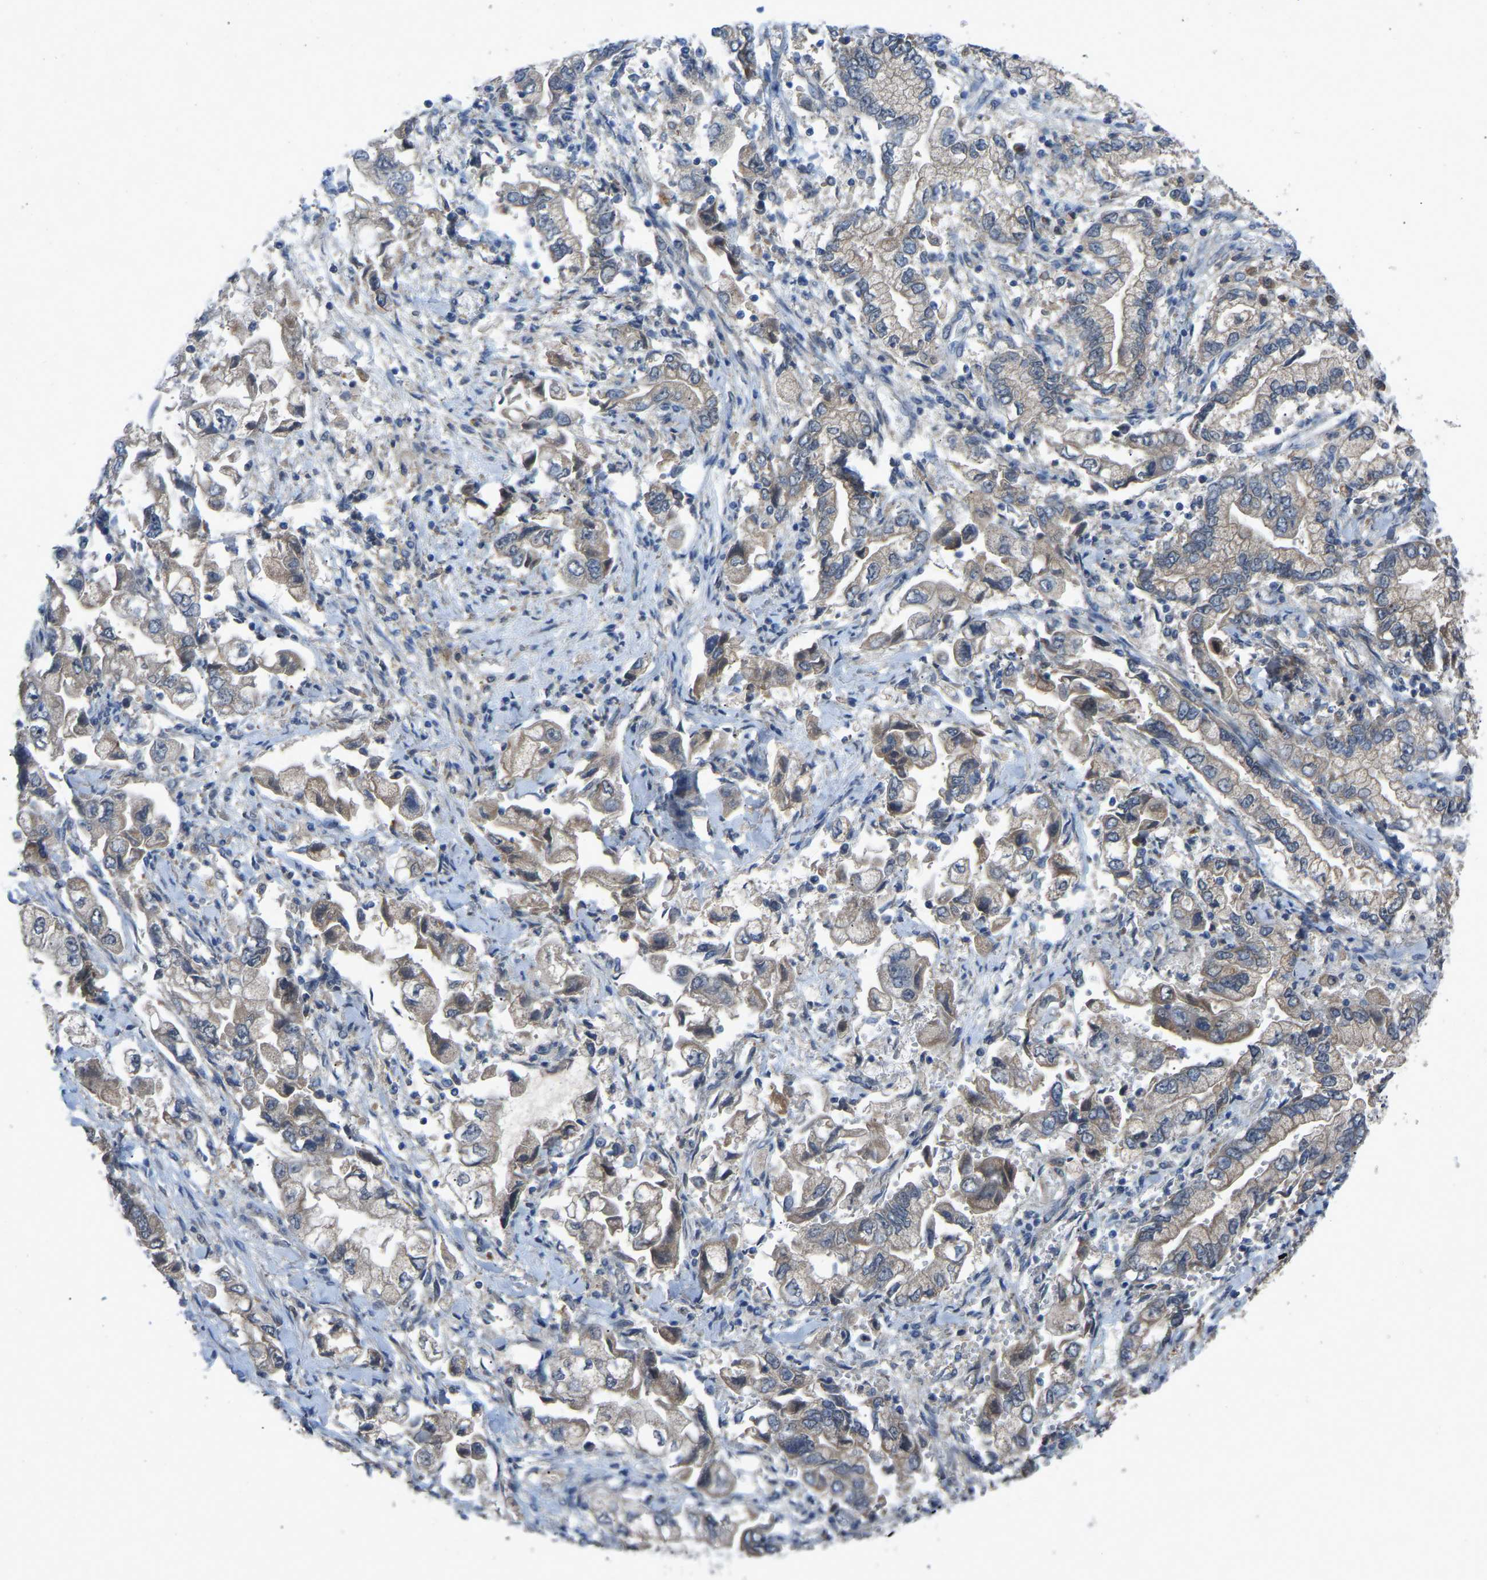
{"staining": {"intensity": "weak", "quantity": ">75%", "location": "cytoplasmic/membranous"}, "tissue": "stomach cancer", "cell_type": "Tumor cells", "image_type": "cancer", "snomed": [{"axis": "morphology", "description": "Normal tissue, NOS"}, {"axis": "morphology", "description": "Adenocarcinoma, NOS"}, {"axis": "topography", "description": "Stomach"}], "caption": "Tumor cells display low levels of weak cytoplasmic/membranous staining in about >75% of cells in human stomach cancer (adenocarcinoma).", "gene": "FHIT", "patient": {"sex": "male", "age": 62}}